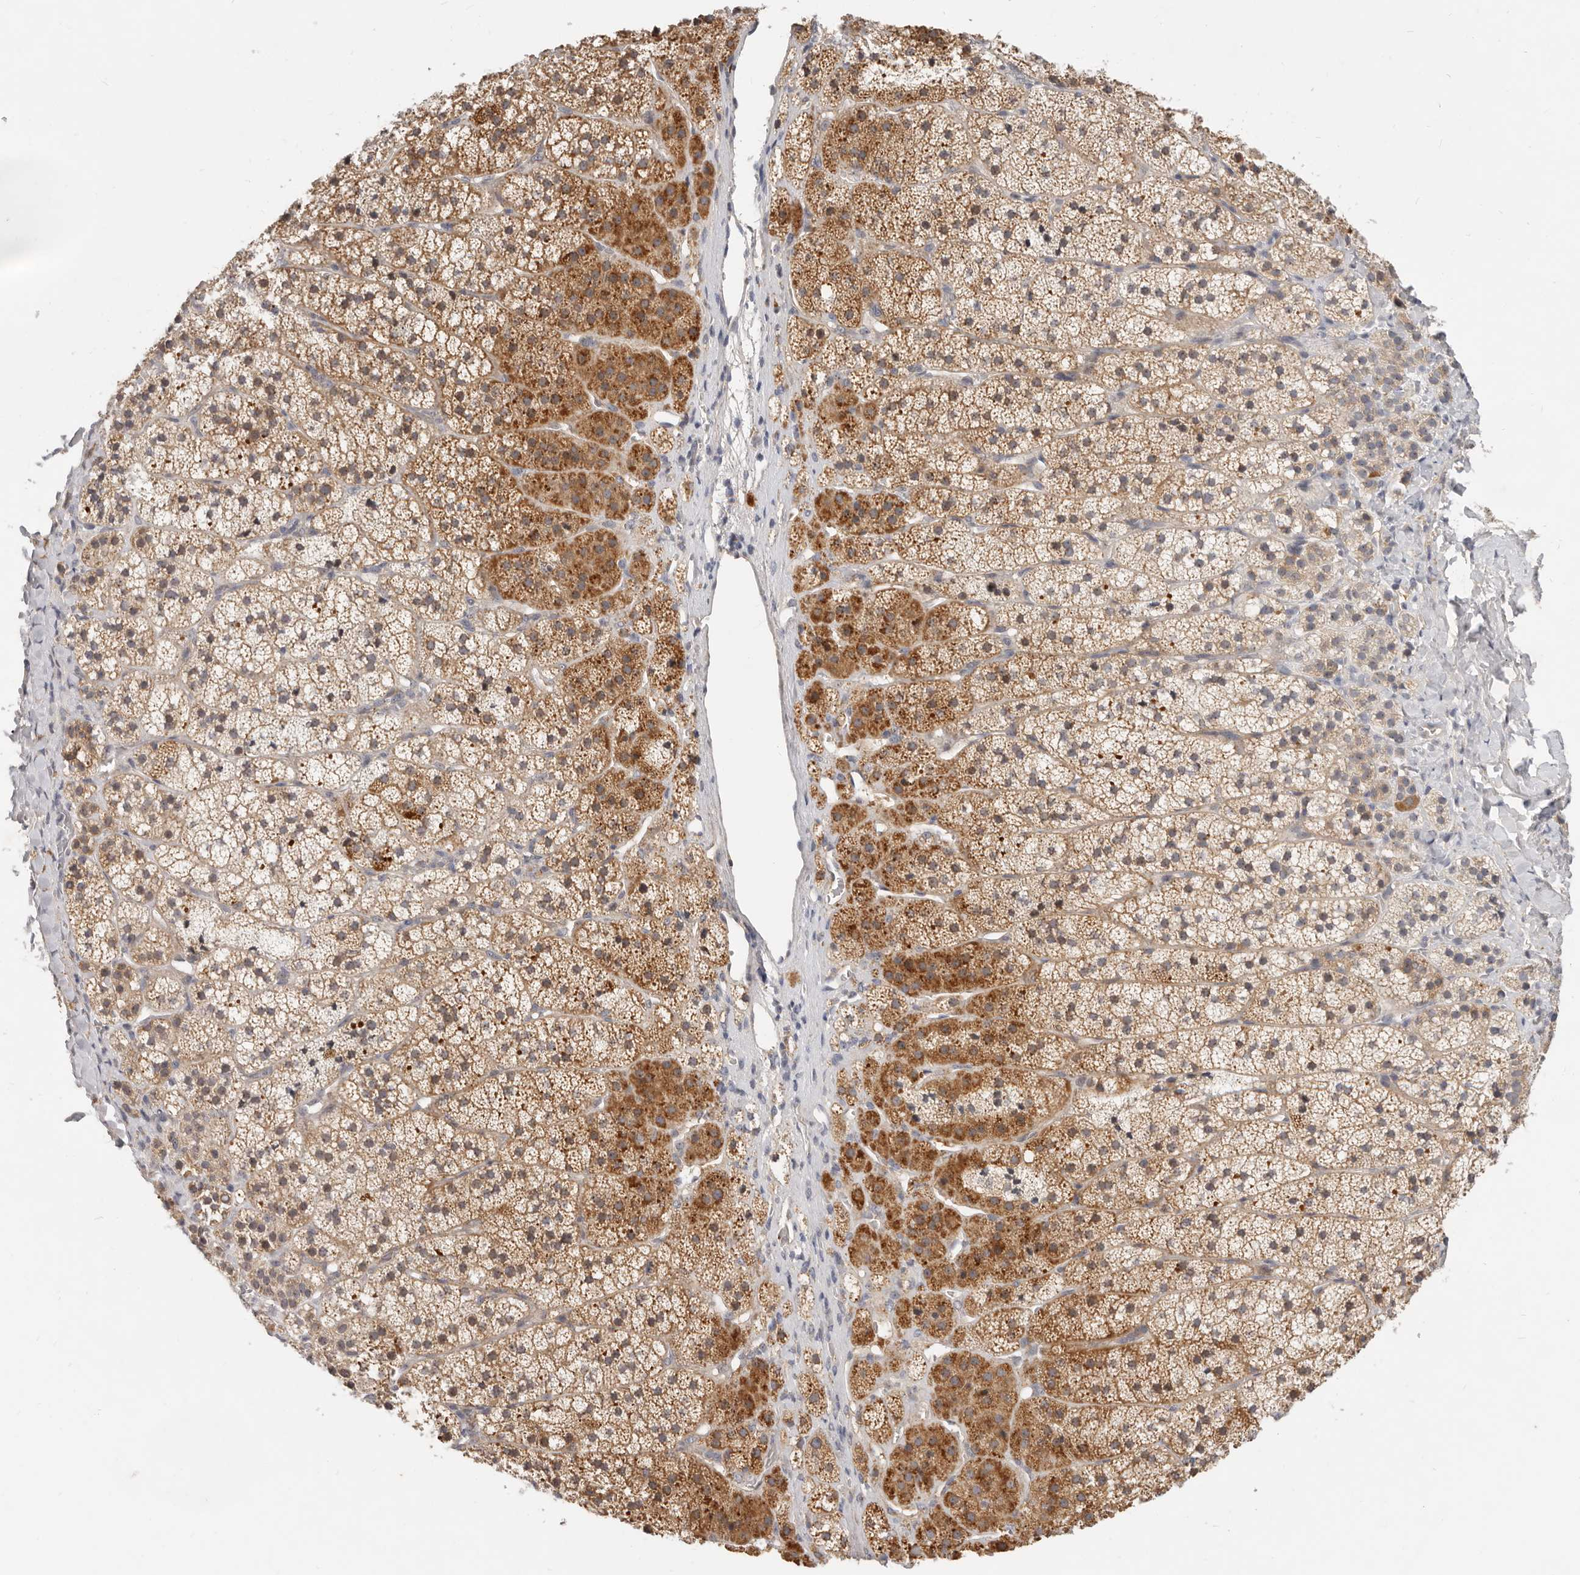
{"staining": {"intensity": "moderate", "quantity": ">75%", "location": "cytoplasmic/membranous"}, "tissue": "adrenal gland", "cell_type": "Glandular cells", "image_type": "normal", "snomed": [{"axis": "morphology", "description": "Normal tissue, NOS"}, {"axis": "topography", "description": "Adrenal gland"}], "caption": "Benign adrenal gland demonstrates moderate cytoplasmic/membranous positivity in approximately >75% of glandular cells (IHC, brightfield microscopy, high magnification)..", "gene": "MICALL2", "patient": {"sex": "female", "age": 44}}